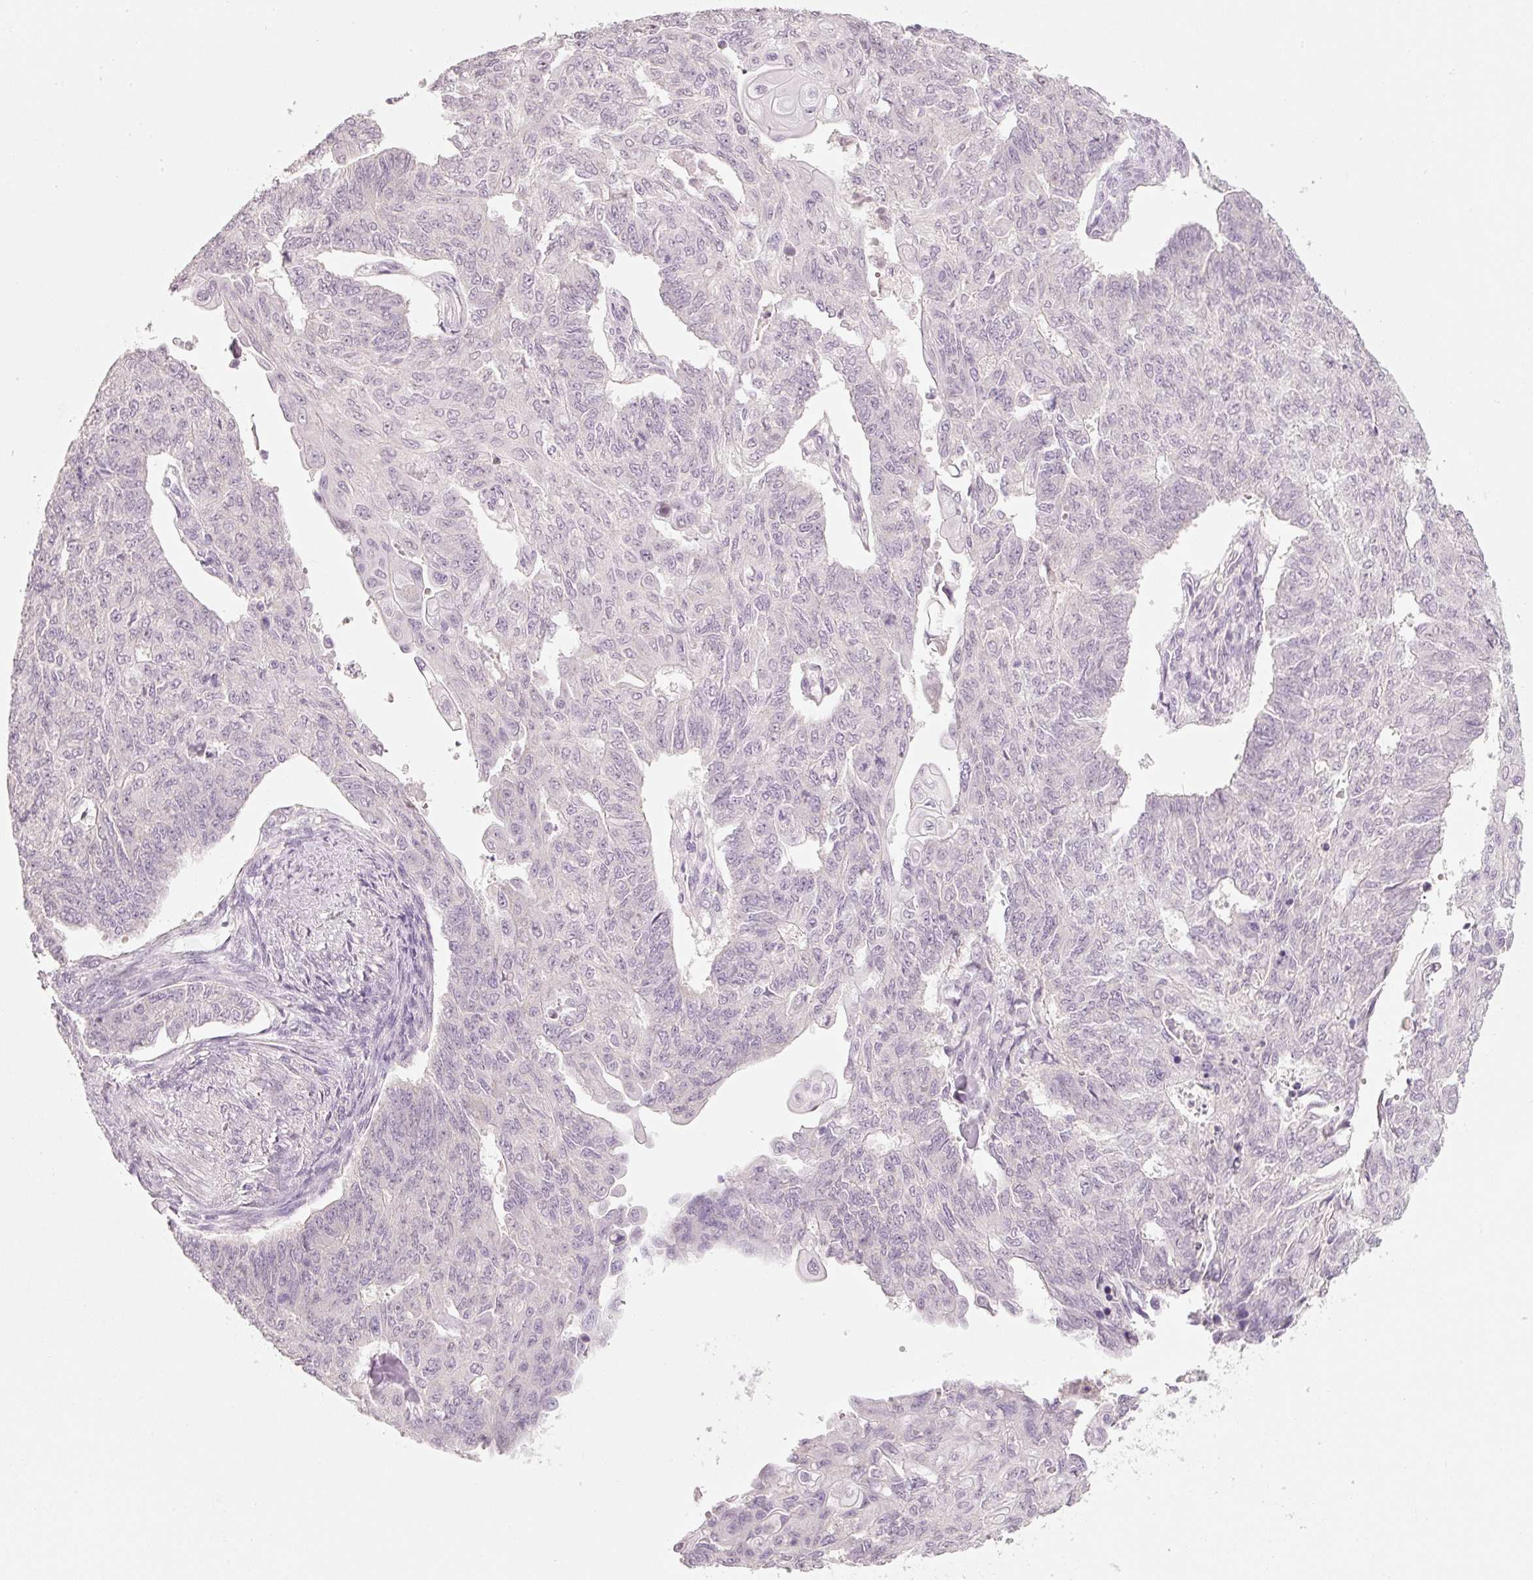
{"staining": {"intensity": "negative", "quantity": "none", "location": "none"}, "tissue": "endometrial cancer", "cell_type": "Tumor cells", "image_type": "cancer", "snomed": [{"axis": "morphology", "description": "Adenocarcinoma, NOS"}, {"axis": "topography", "description": "Endometrium"}], "caption": "Tumor cells show no significant expression in adenocarcinoma (endometrial). The staining was performed using DAB to visualize the protein expression in brown, while the nuclei were stained in blue with hematoxylin (Magnification: 20x).", "gene": "STEAP1", "patient": {"sex": "female", "age": 32}}